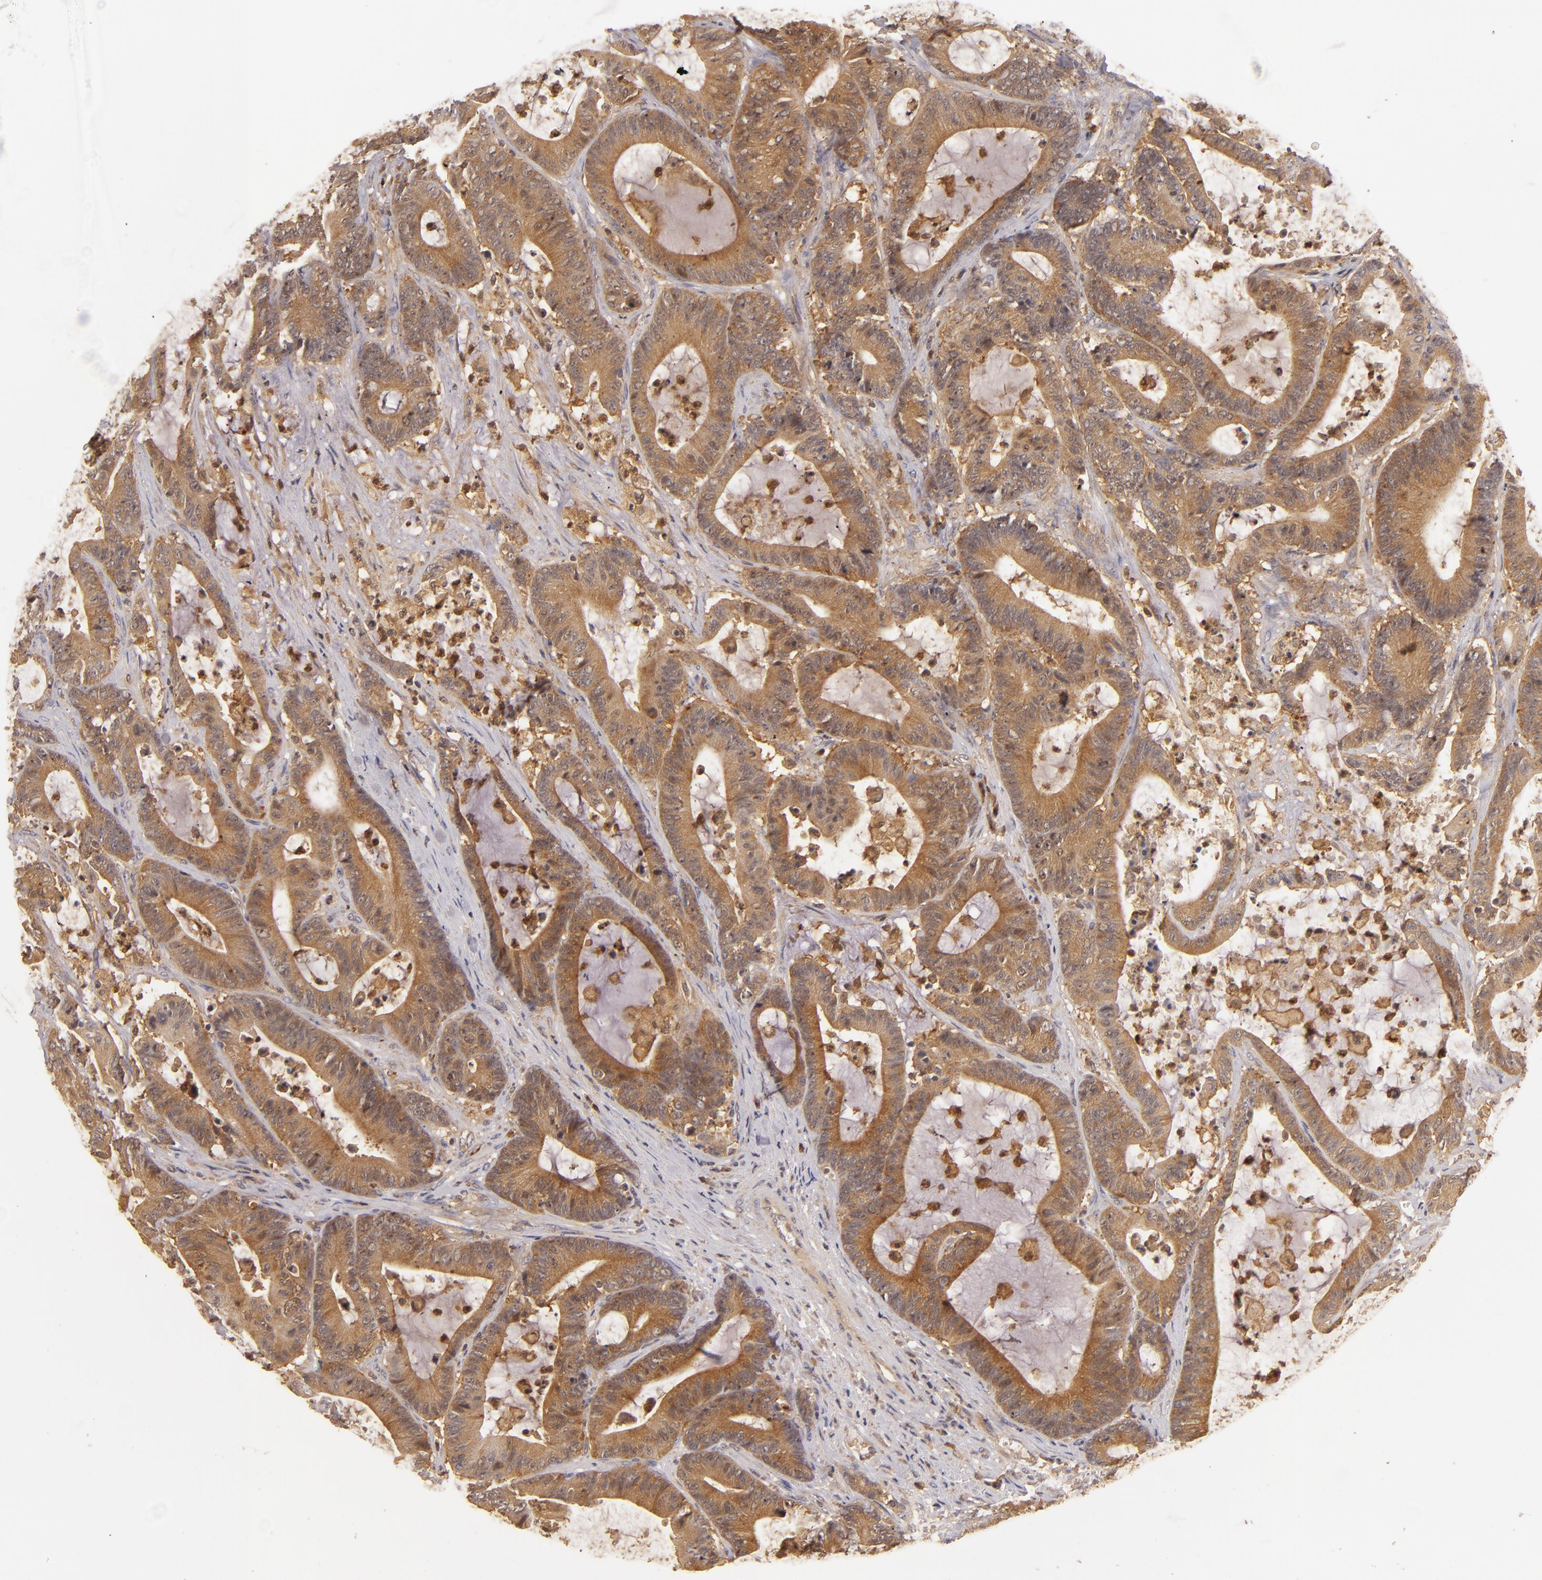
{"staining": {"intensity": "strong", "quantity": ">75%", "location": "cytoplasmic/membranous,nuclear"}, "tissue": "colorectal cancer", "cell_type": "Tumor cells", "image_type": "cancer", "snomed": [{"axis": "morphology", "description": "Adenocarcinoma, NOS"}, {"axis": "topography", "description": "Colon"}], "caption": "Immunohistochemical staining of colorectal cancer reveals high levels of strong cytoplasmic/membranous and nuclear staining in approximately >75% of tumor cells. Using DAB (brown) and hematoxylin (blue) stains, captured at high magnification using brightfield microscopy.", "gene": "PRKCD", "patient": {"sex": "female", "age": 84}}